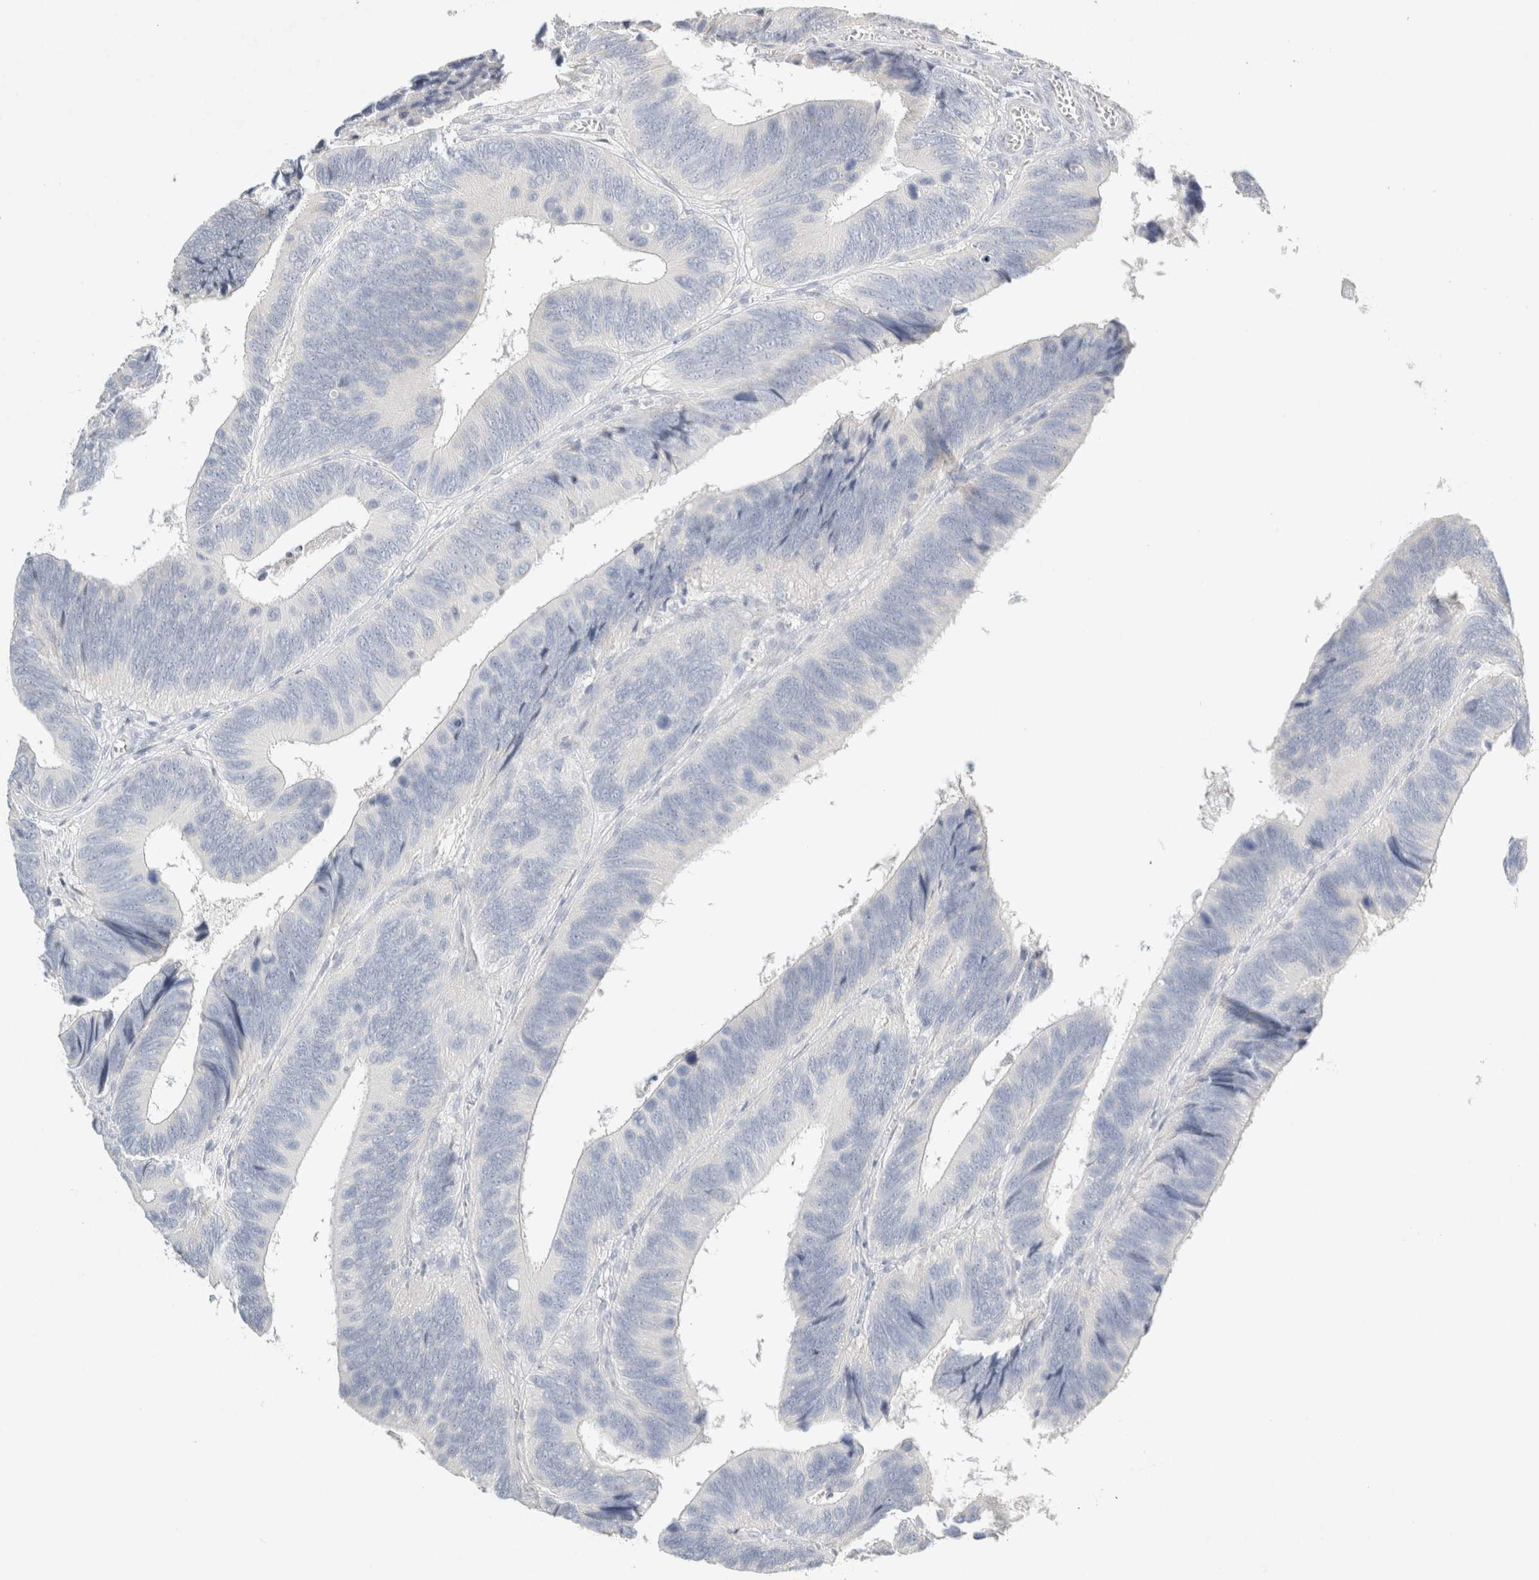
{"staining": {"intensity": "negative", "quantity": "none", "location": "none"}, "tissue": "colorectal cancer", "cell_type": "Tumor cells", "image_type": "cancer", "snomed": [{"axis": "morphology", "description": "Adenocarcinoma, NOS"}, {"axis": "topography", "description": "Colon"}], "caption": "The photomicrograph demonstrates no staining of tumor cells in adenocarcinoma (colorectal).", "gene": "NEFM", "patient": {"sex": "male", "age": 72}}